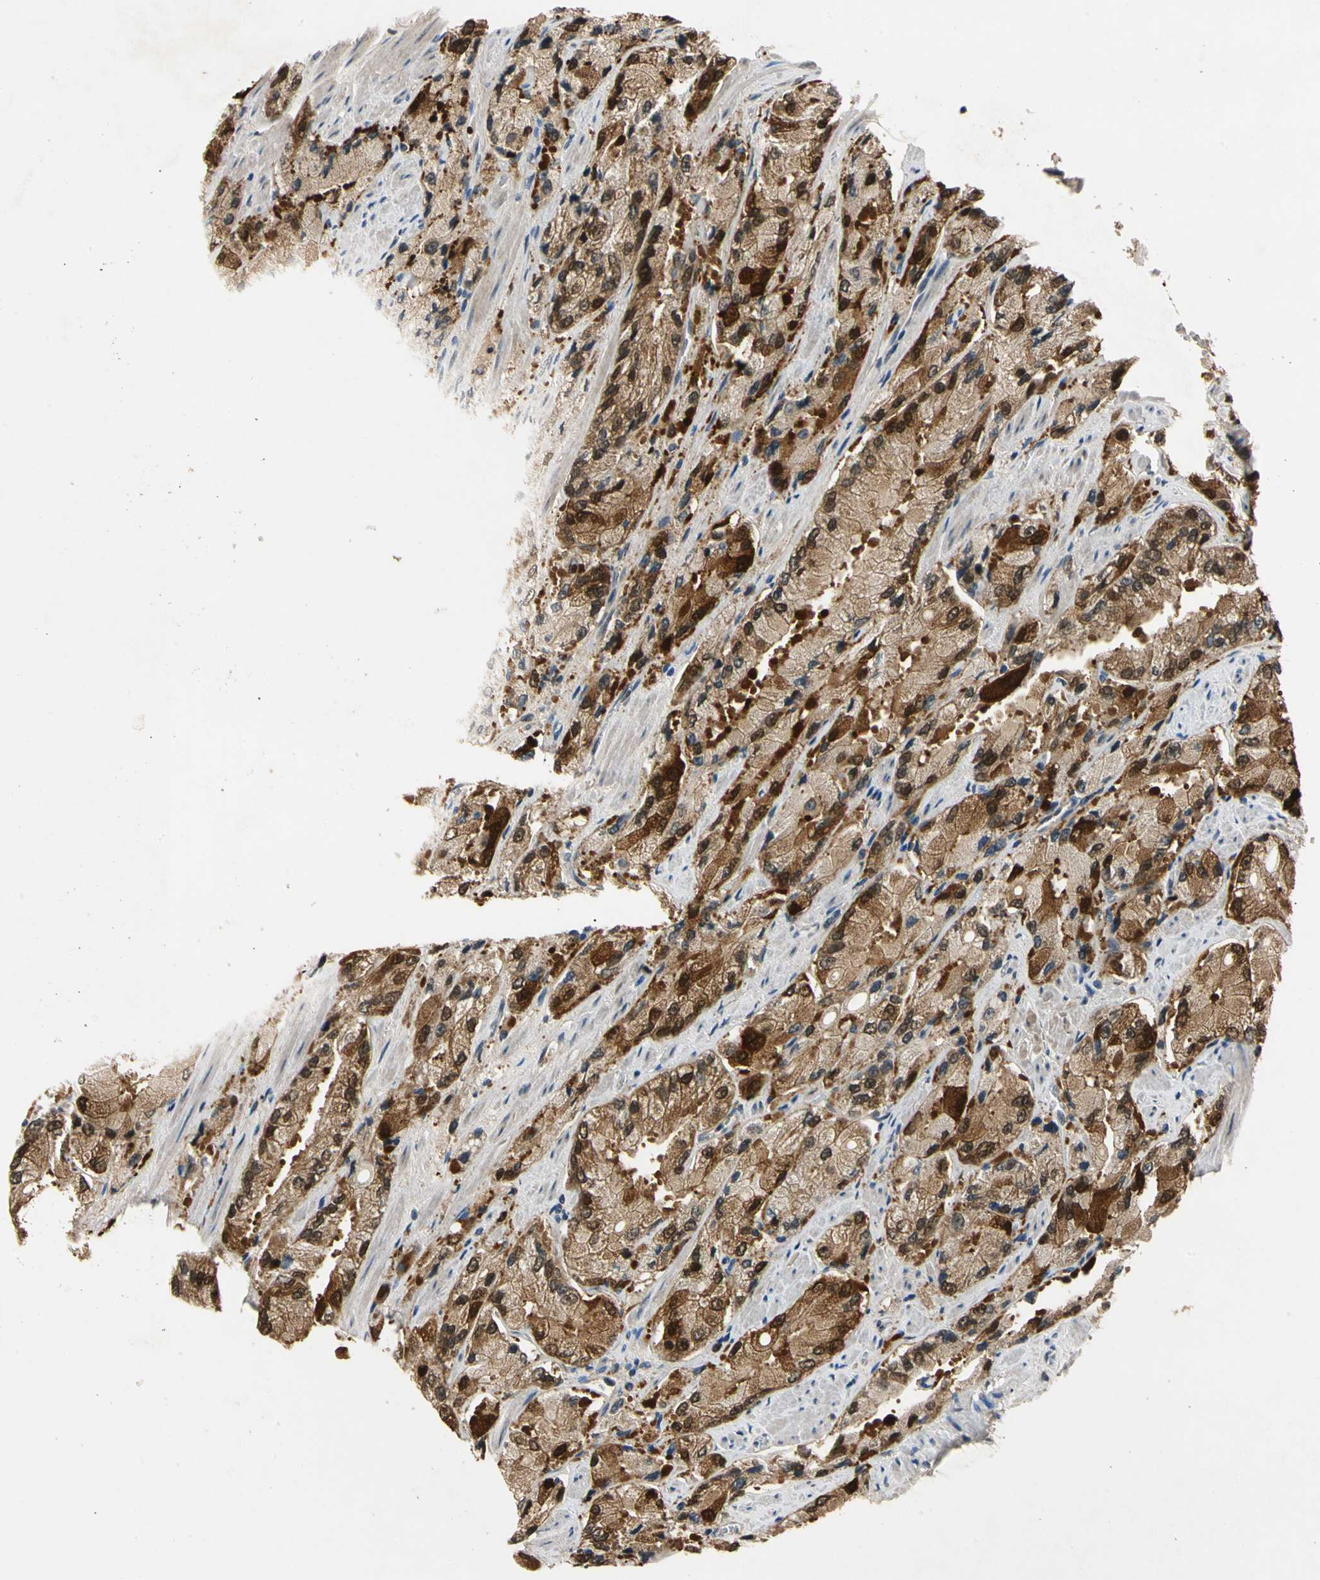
{"staining": {"intensity": "strong", "quantity": ">75%", "location": "cytoplasmic/membranous,nuclear"}, "tissue": "prostate cancer", "cell_type": "Tumor cells", "image_type": "cancer", "snomed": [{"axis": "morphology", "description": "Adenocarcinoma, High grade"}, {"axis": "topography", "description": "Prostate"}], "caption": "A brown stain labels strong cytoplasmic/membranous and nuclear staining of a protein in human prostate high-grade adenocarcinoma tumor cells. (DAB (3,3'-diaminobenzidine) IHC, brown staining for protein, blue staining for nuclei).", "gene": "RIOX2", "patient": {"sex": "male", "age": 58}}